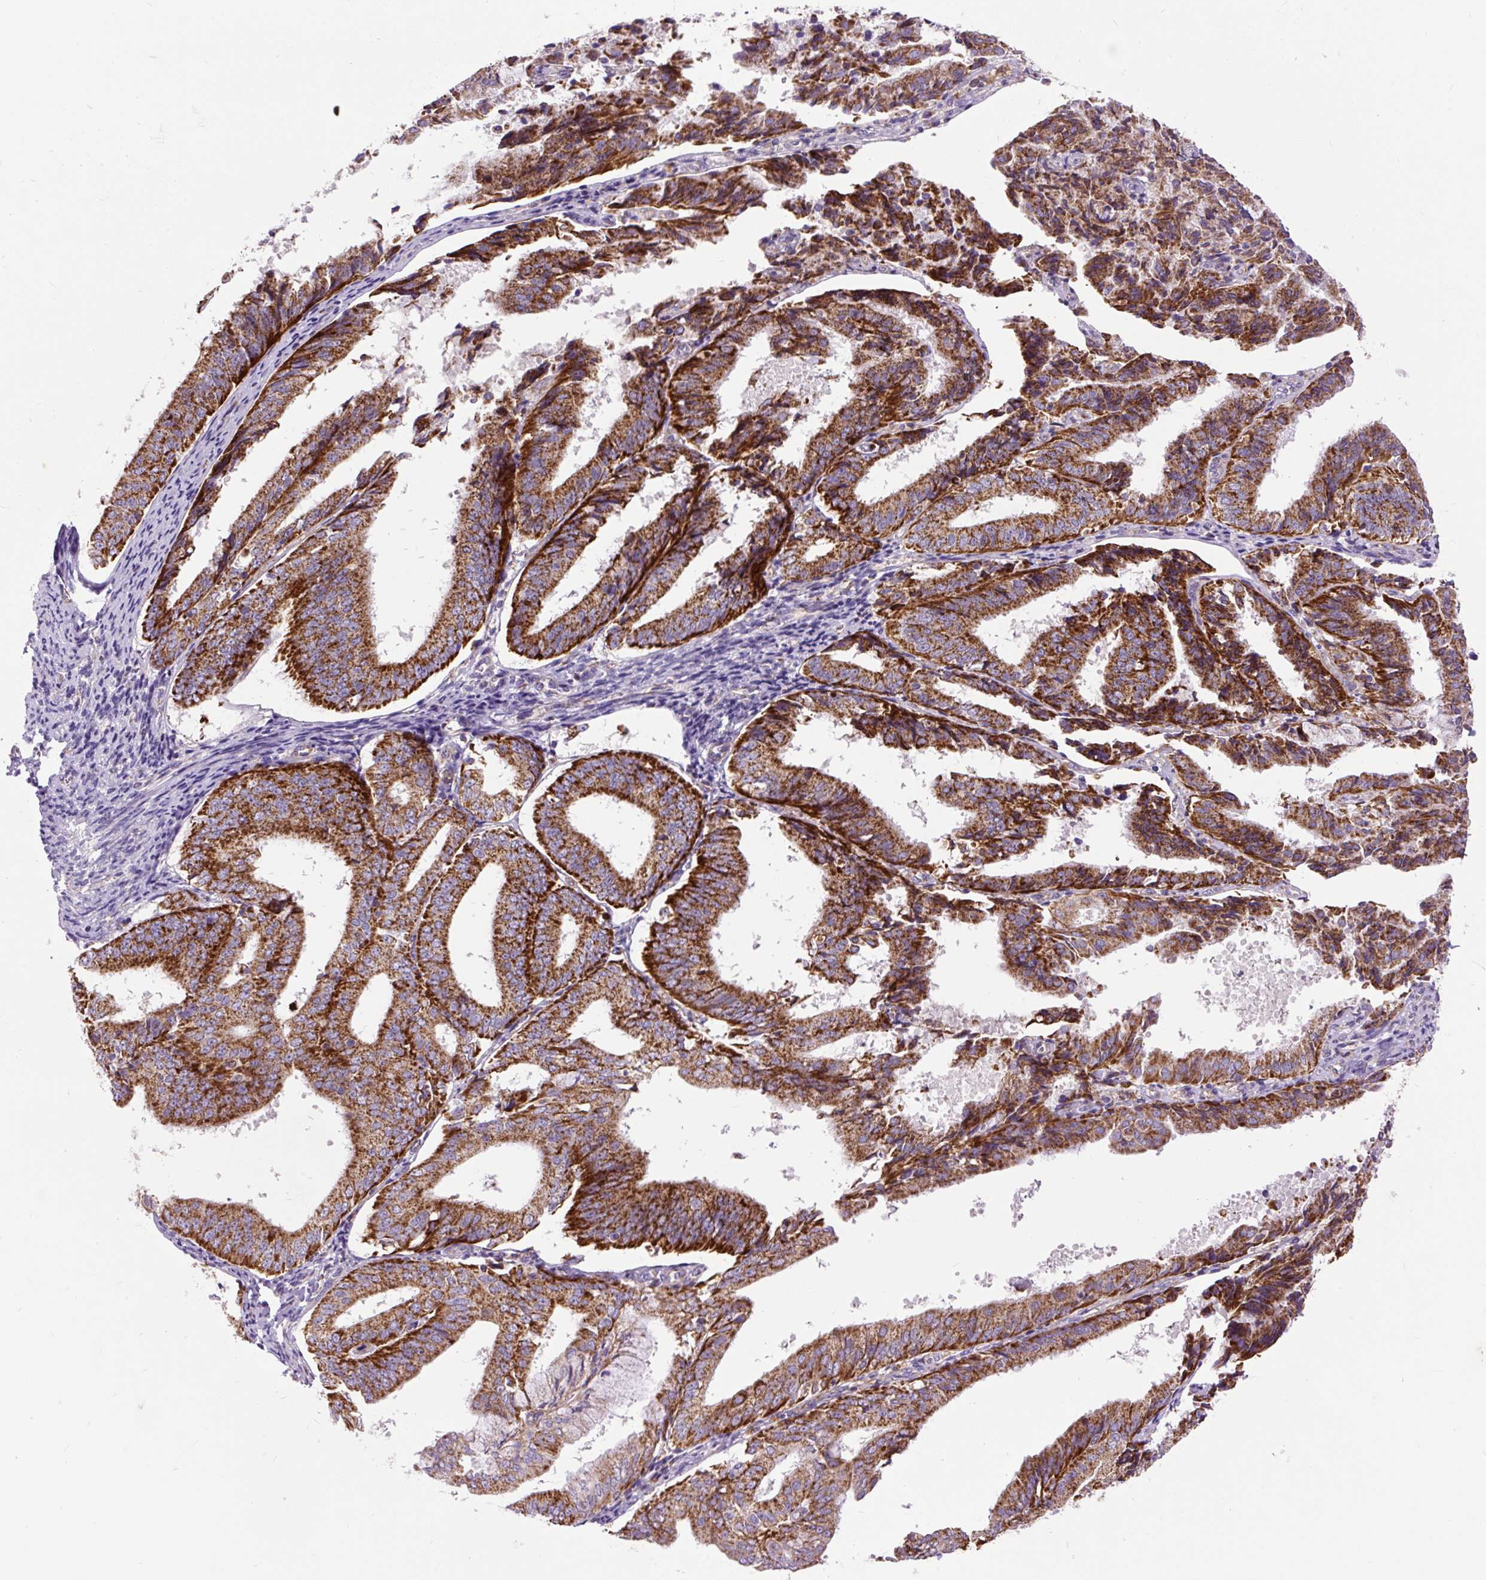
{"staining": {"intensity": "strong", "quantity": ">75%", "location": "cytoplasmic/membranous"}, "tissue": "endometrial cancer", "cell_type": "Tumor cells", "image_type": "cancer", "snomed": [{"axis": "morphology", "description": "Adenocarcinoma, NOS"}, {"axis": "topography", "description": "Endometrium"}], "caption": "An IHC micrograph of neoplastic tissue is shown. Protein staining in brown shows strong cytoplasmic/membranous positivity in endometrial adenocarcinoma within tumor cells.", "gene": "TOMM40", "patient": {"sex": "female", "age": 63}}